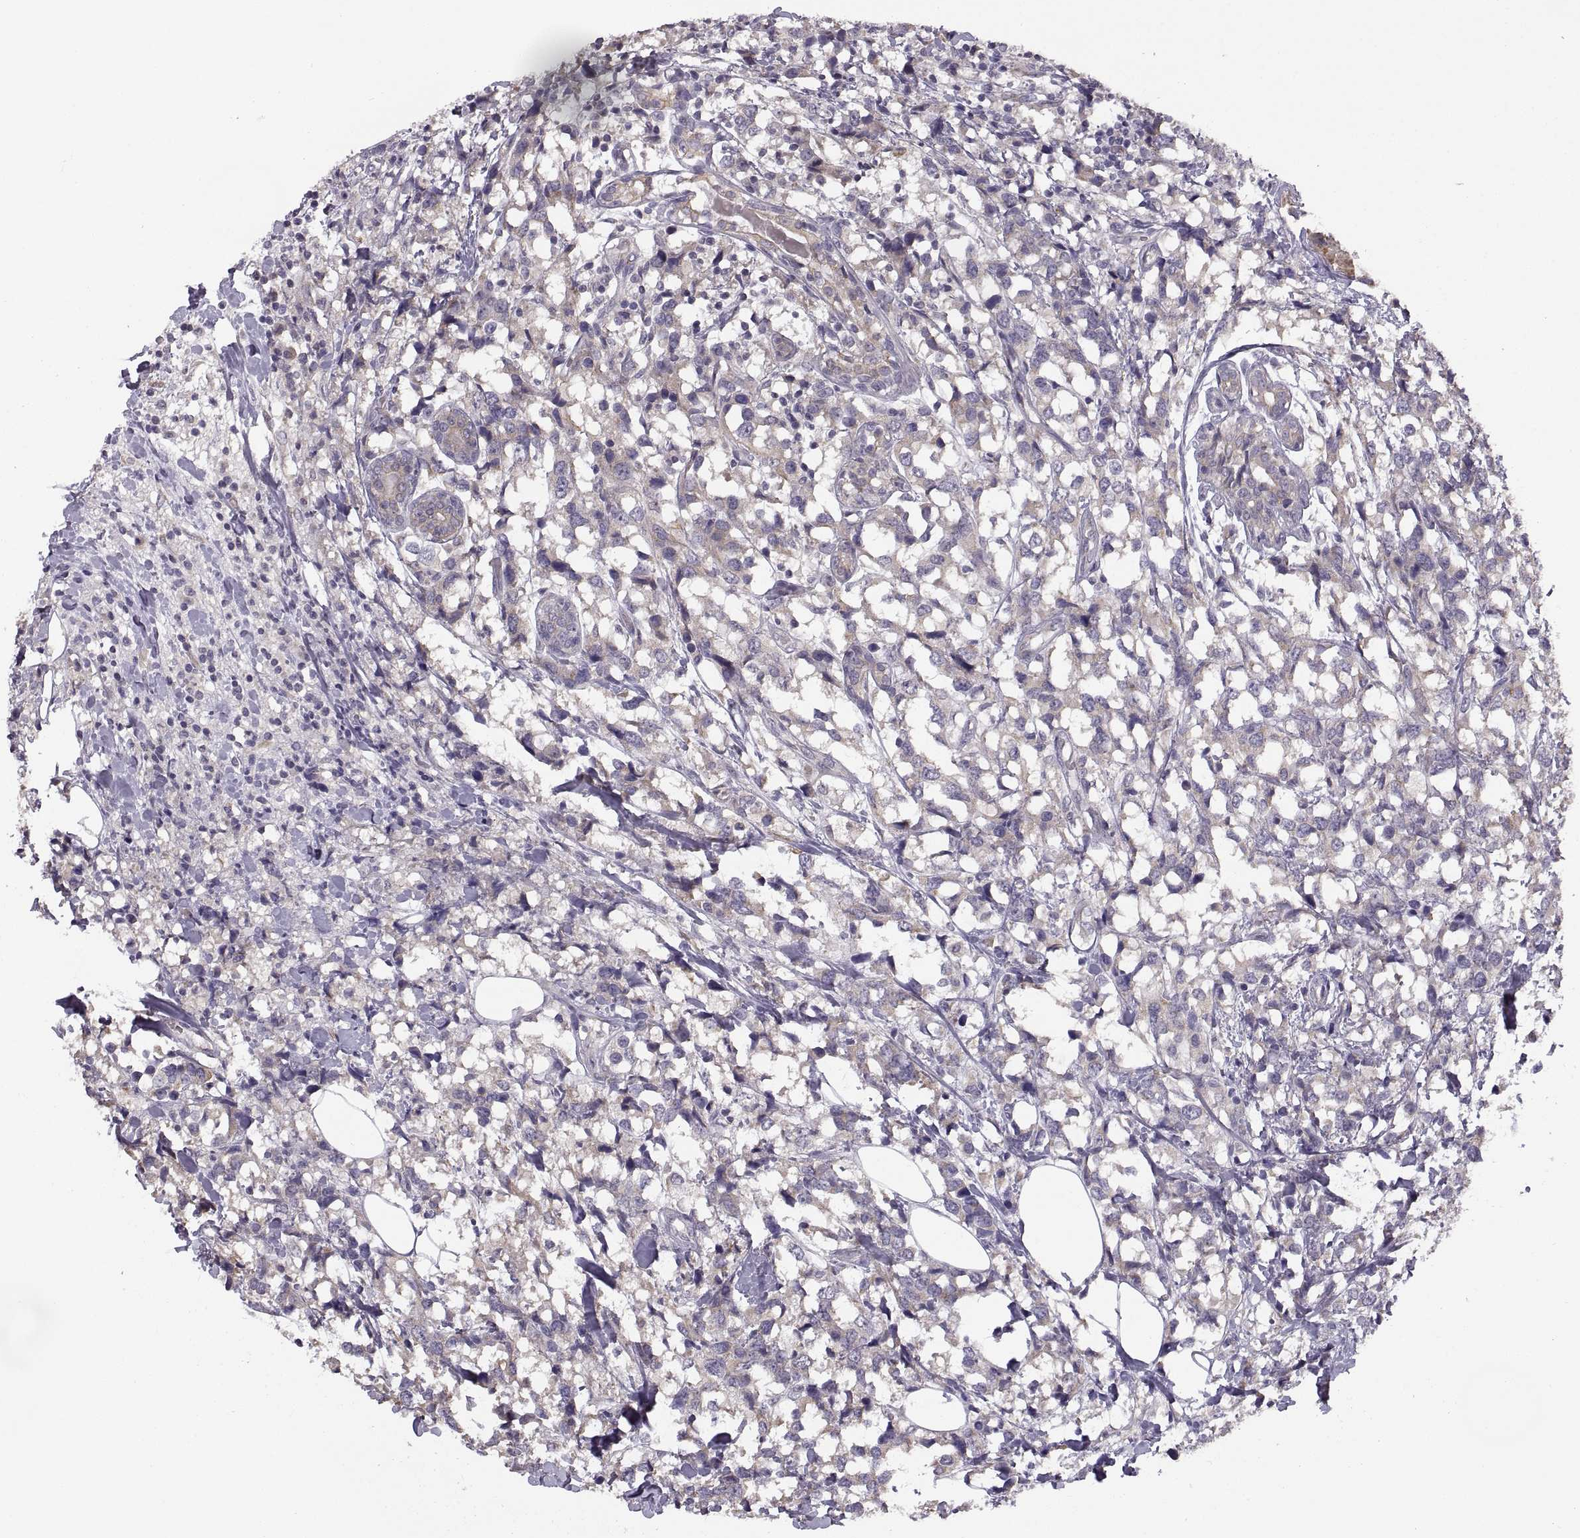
{"staining": {"intensity": "weak", "quantity": ">75%", "location": "cytoplasmic/membranous"}, "tissue": "breast cancer", "cell_type": "Tumor cells", "image_type": "cancer", "snomed": [{"axis": "morphology", "description": "Lobular carcinoma"}, {"axis": "topography", "description": "Breast"}], "caption": "Protein staining of breast cancer tissue shows weak cytoplasmic/membranous positivity in about >75% of tumor cells.", "gene": "ACSBG2", "patient": {"sex": "female", "age": 59}}